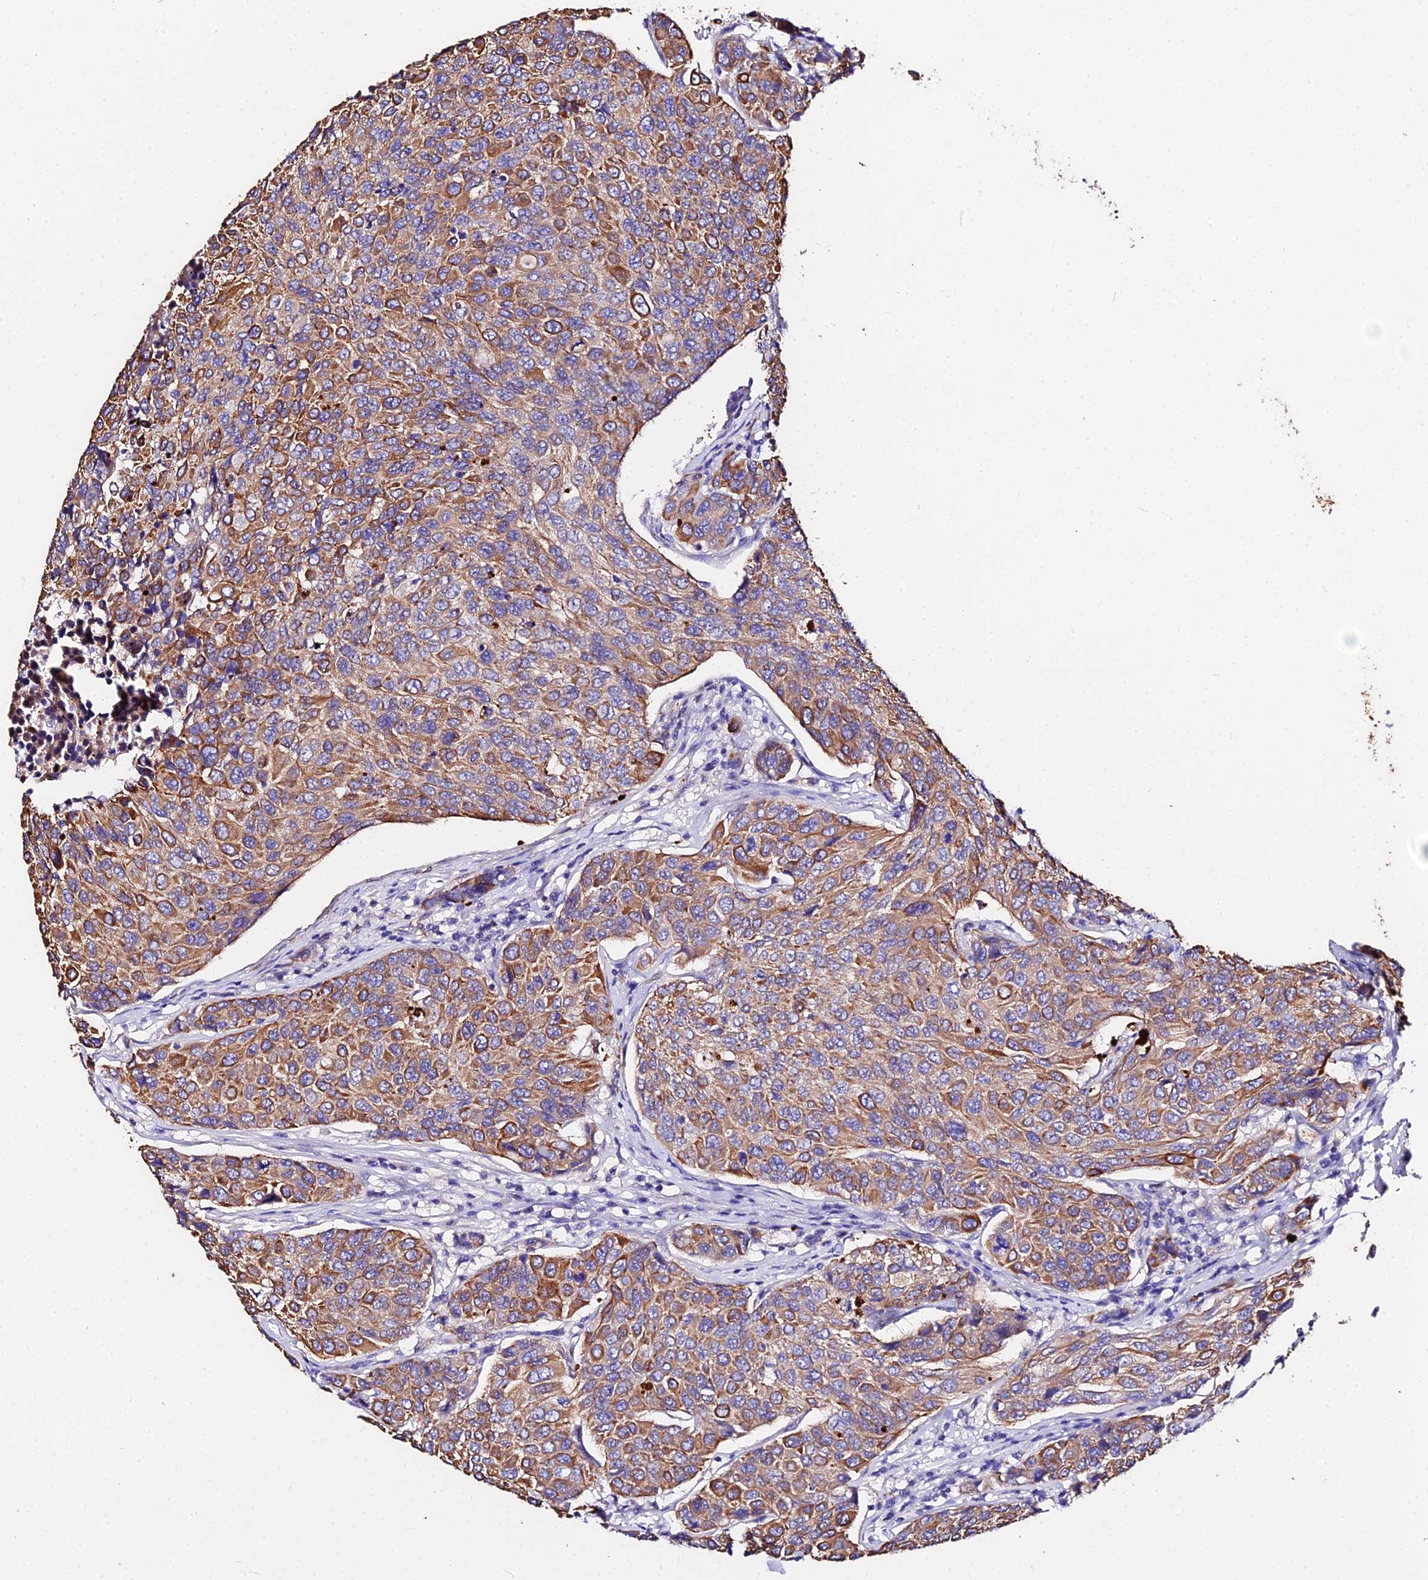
{"staining": {"intensity": "moderate", "quantity": ">75%", "location": "cytoplasmic/membranous"}, "tissue": "breast cancer", "cell_type": "Tumor cells", "image_type": "cancer", "snomed": [{"axis": "morphology", "description": "Duct carcinoma"}, {"axis": "topography", "description": "Breast"}], "caption": "A histopathology image showing moderate cytoplasmic/membranous positivity in about >75% of tumor cells in breast cancer, as visualized by brown immunohistochemical staining.", "gene": "DAW1", "patient": {"sex": "female", "age": 55}}